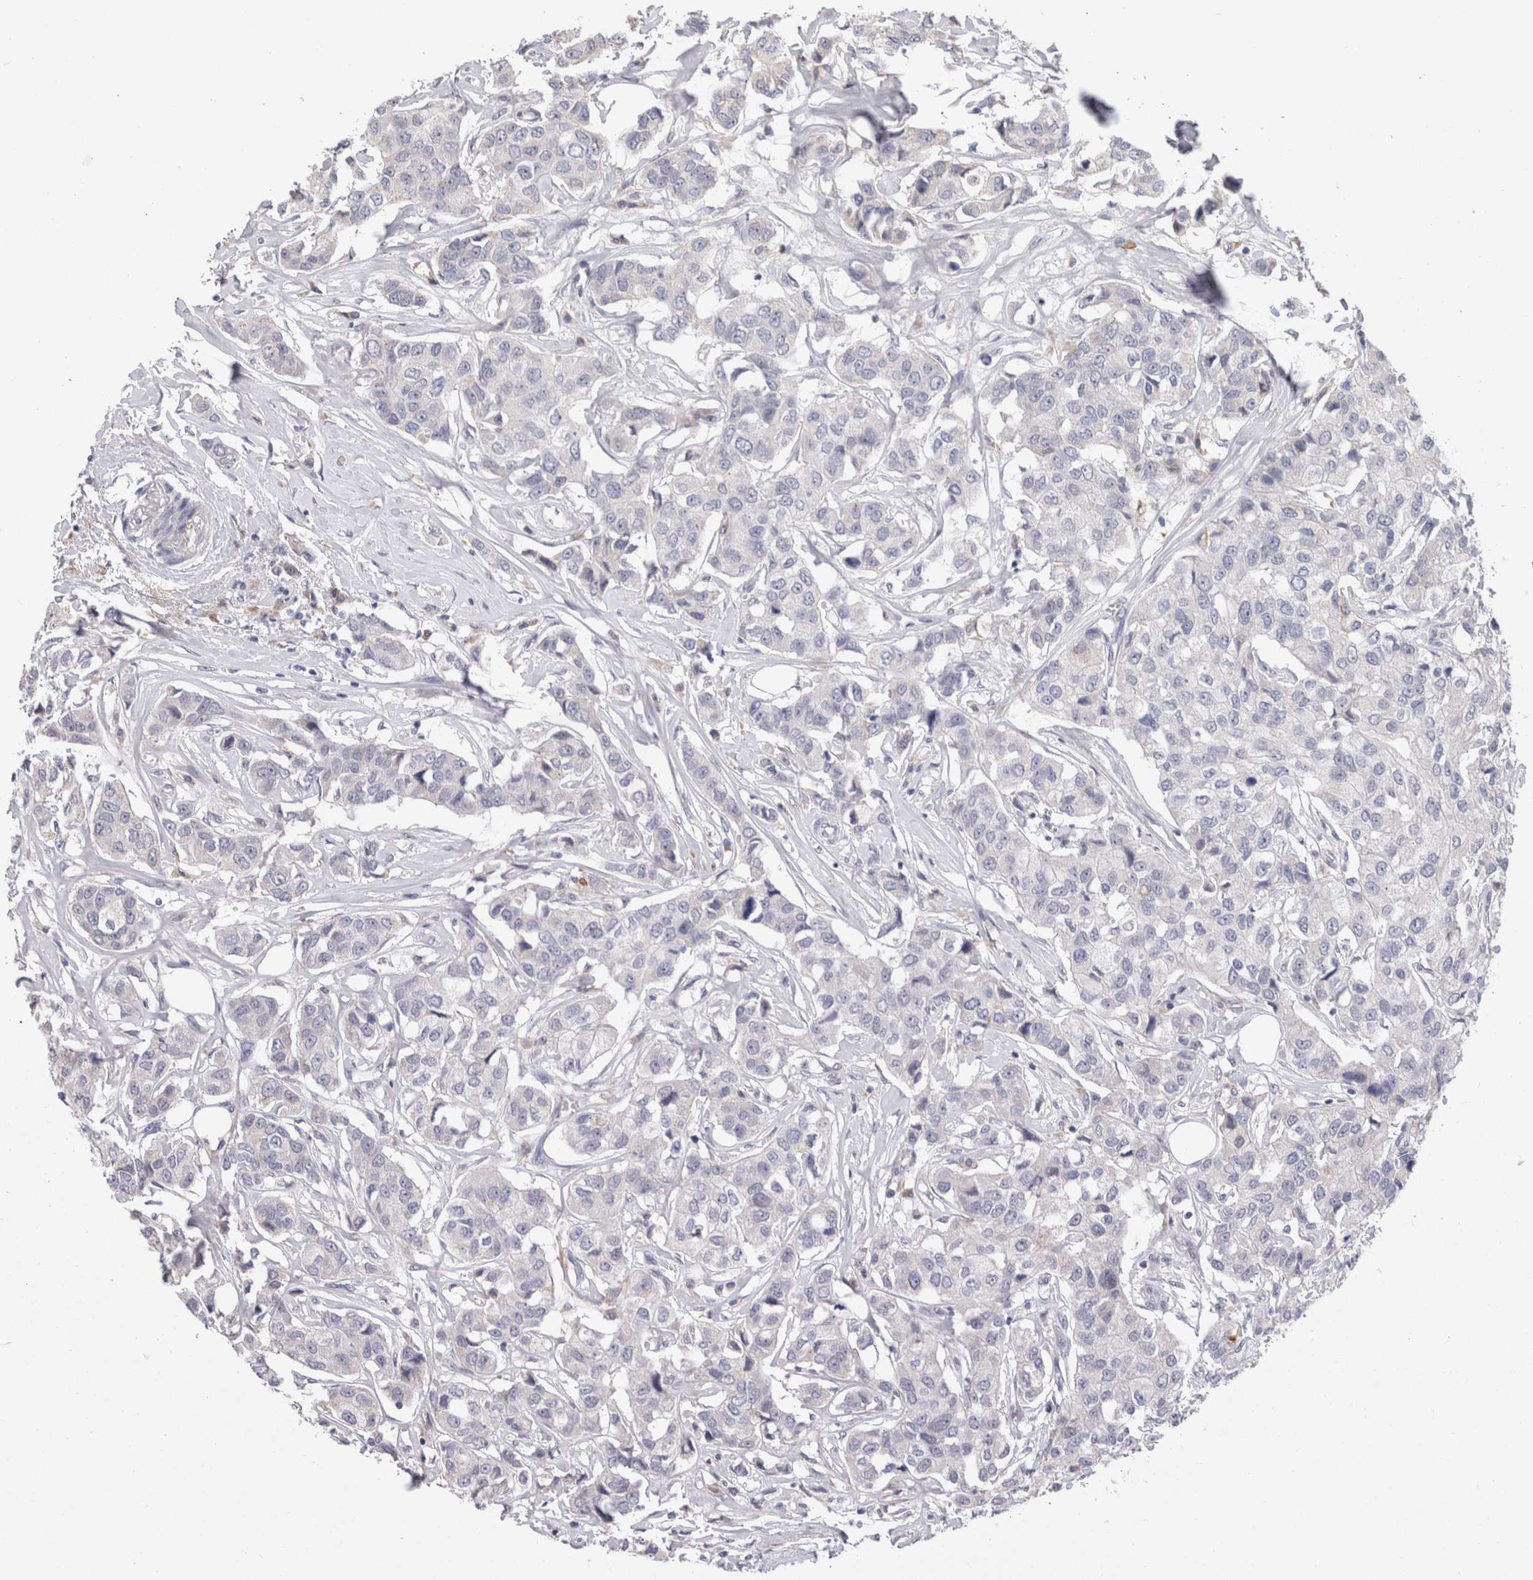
{"staining": {"intensity": "negative", "quantity": "none", "location": "none"}, "tissue": "breast cancer", "cell_type": "Tumor cells", "image_type": "cancer", "snomed": [{"axis": "morphology", "description": "Duct carcinoma"}, {"axis": "topography", "description": "Breast"}], "caption": "This is a image of IHC staining of breast cancer (invasive ductal carcinoma), which shows no staining in tumor cells.", "gene": "VSIG4", "patient": {"sex": "female", "age": 80}}